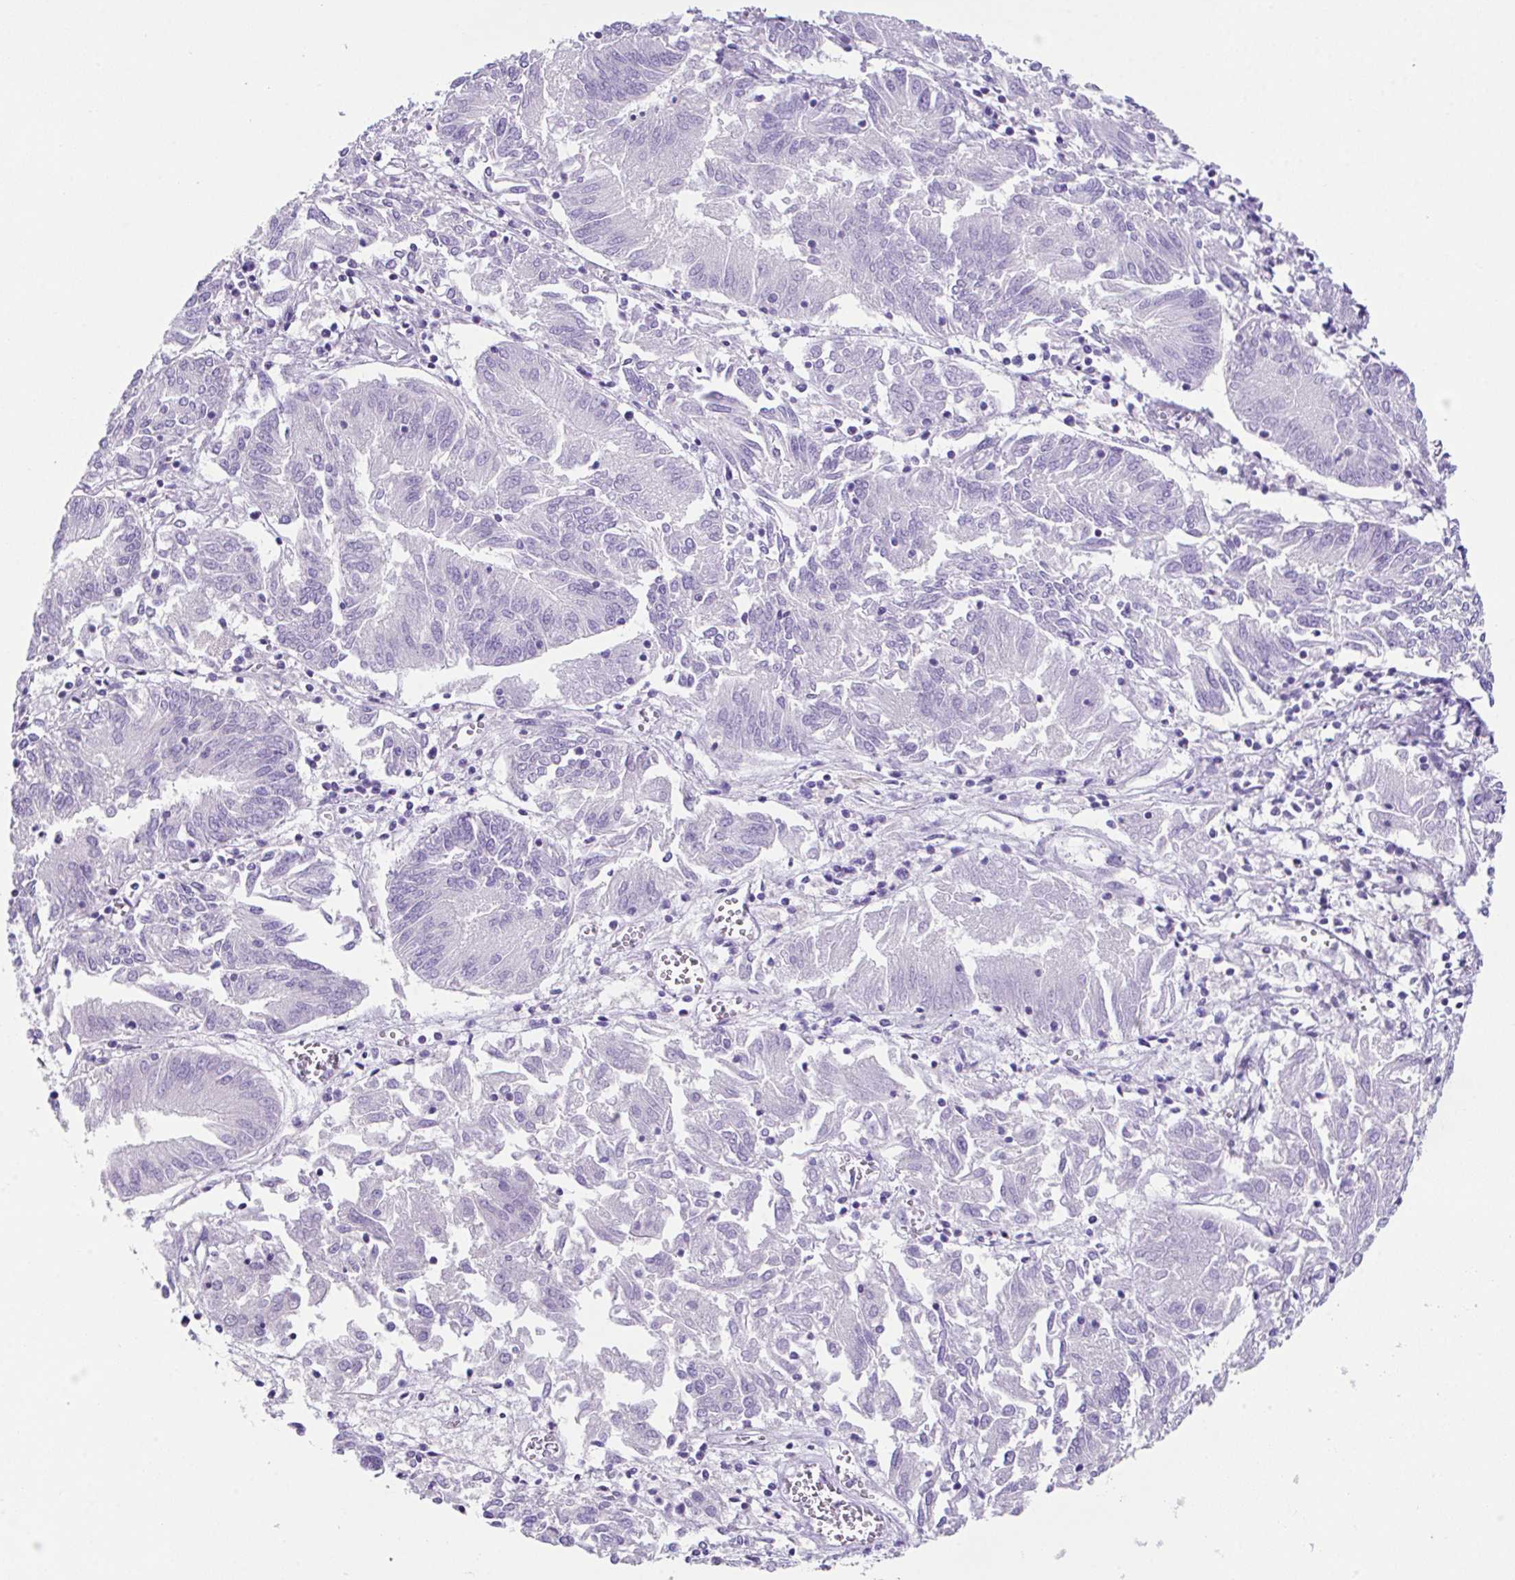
{"staining": {"intensity": "negative", "quantity": "none", "location": "none"}, "tissue": "endometrial cancer", "cell_type": "Tumor cells", "image_type": "cancer", "snomed": [{"axis": "morphology", "description": "Adenocarcinoma, NOS"}, {"axis": "topography", "description": "Endometrium"}], "caption": "The photomicrograph shows no significant expression in tumor cells of endometrial adenocarcinoma.", "gene": "HACD4", "patient": {"sex": "female", "age": 54}}